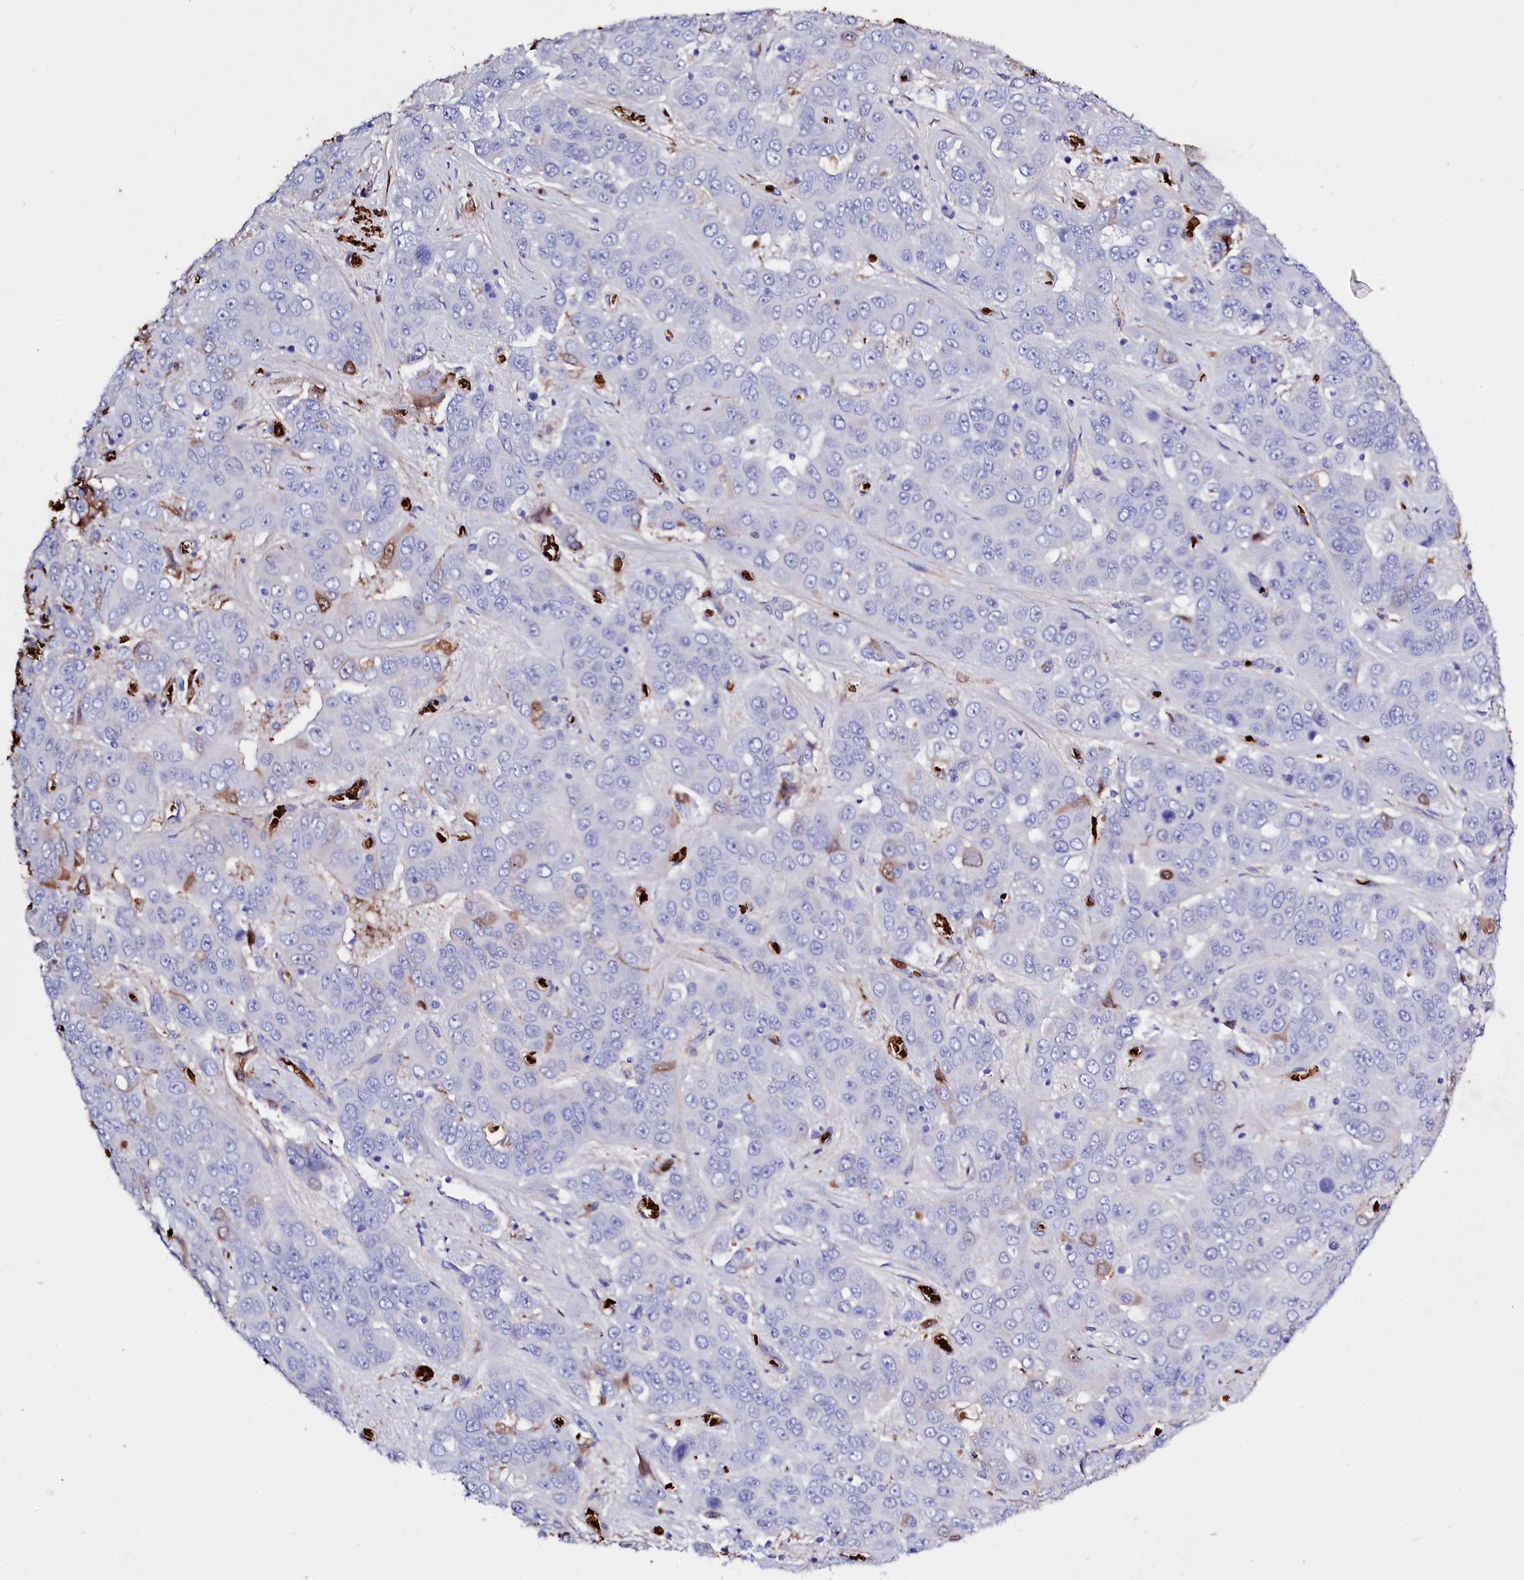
{"staining": {"intensity": "weak", "quantity": "<25%", "location": "cytoplasmic/membranous,nuclear"}, "tissue": "liver cancer", "cell_type": "Tumor cells", "image_type": "cancer", "snomed": [{"axis": "morphology", "description": "Cholangiocarcinoma"}, {"axis": "topography", "description": "Liver"}], "caption": "This is an immunohistochemistry image of liver cholangiocarcinoma. There is no positivity in tumor cells.", "gene": "RPUSD3", "patient": {"sex": "female", "age": 52}}